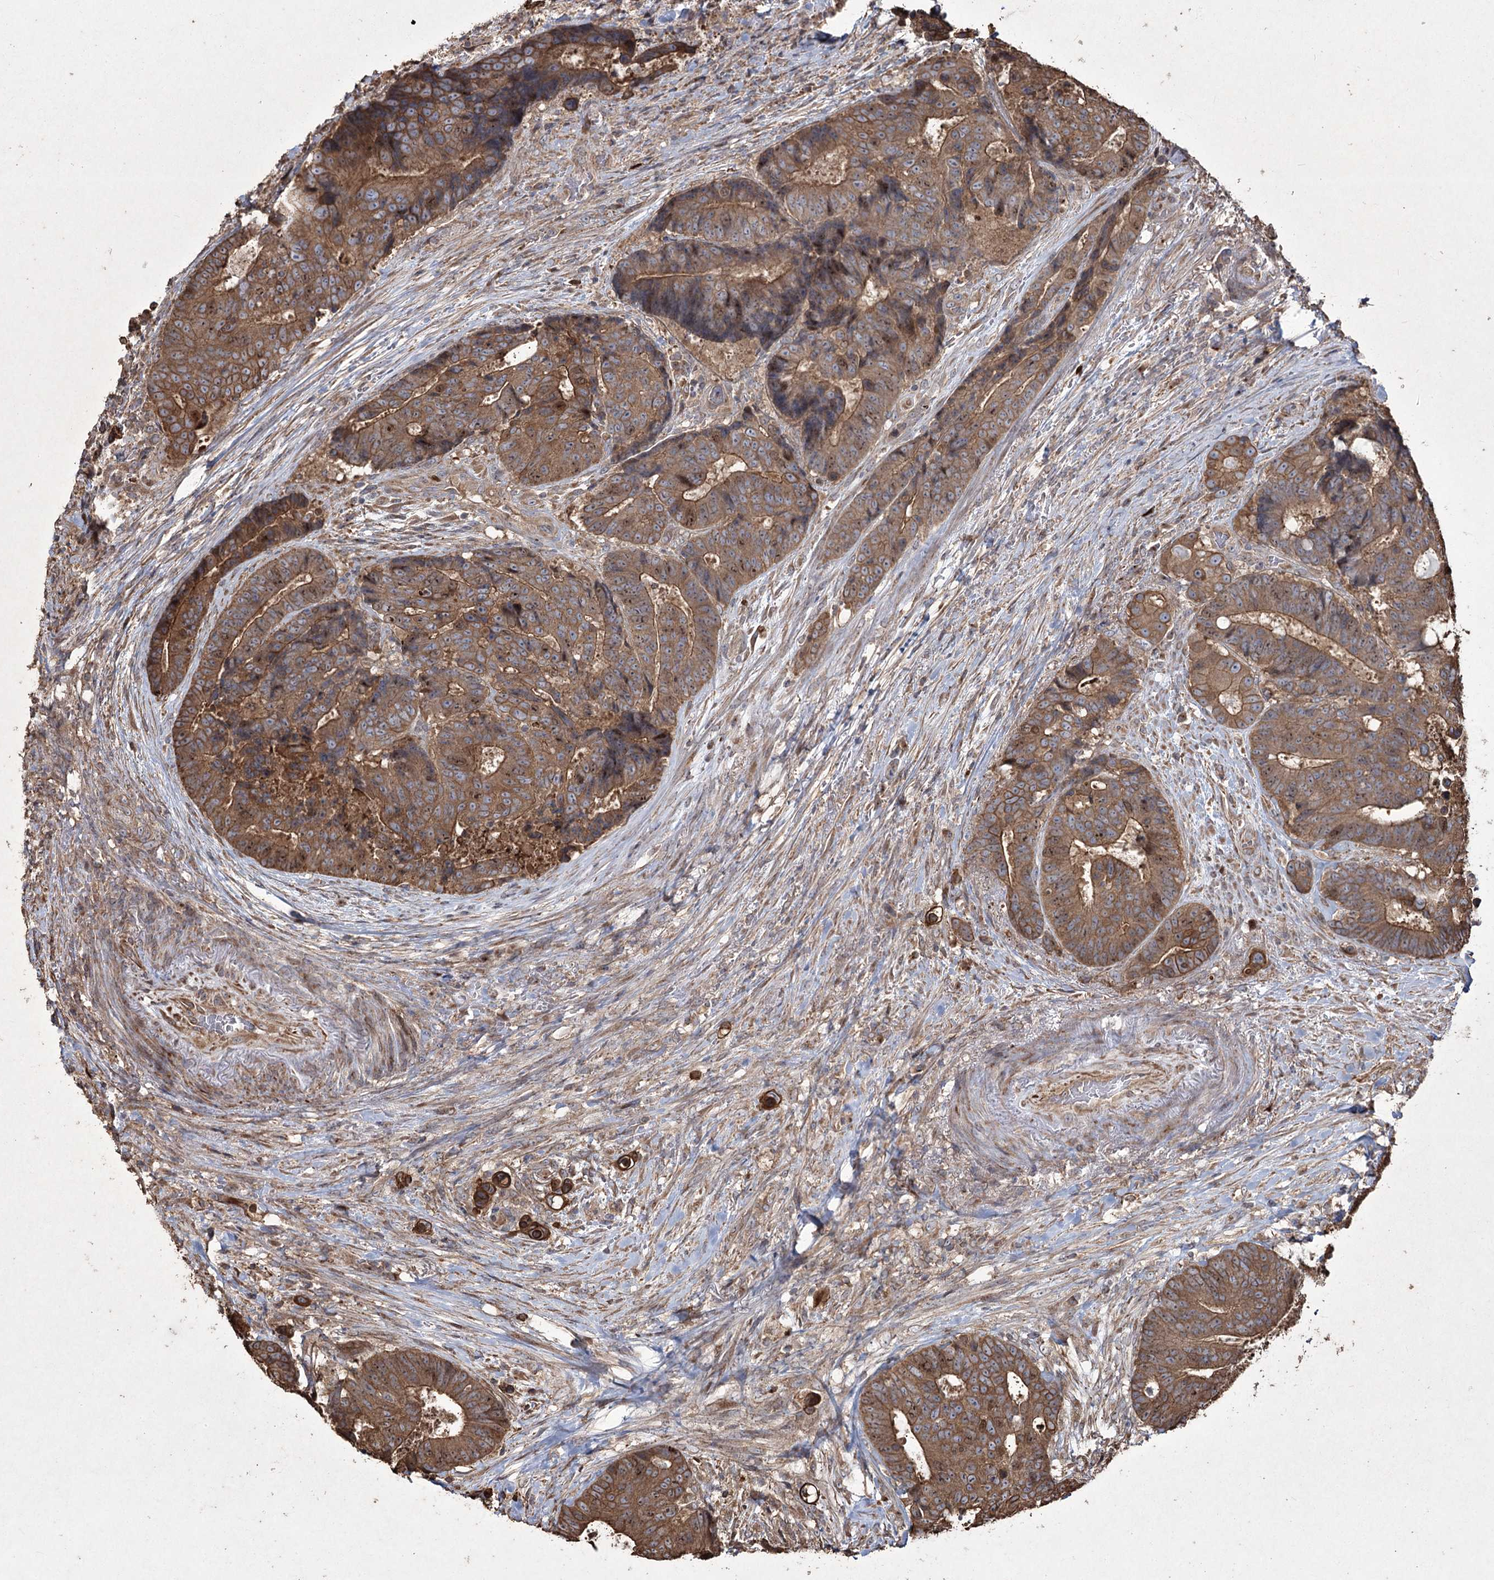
{"staining": {"intensity": "moderate", "quantity": ">75%", "location": "cytoplasmic/membranous"}, "tissue": "colorectal cancer", "cell_type": "Tumor cells", "image_type": "cancer", "snomed": [{"axis": "morphology", "description": "Adenocarcinoma, NOS"}, {"axis": "topography", "description": "Rectum"}], "caption": "A histopathology image of human colorectal adenocarcinoma stained for a protein exhibits moderate cytoplasmic/membranous brown staining in tumor cells.", "gene": "PRC1", "patient": {"sex": "male", "age": 69}}